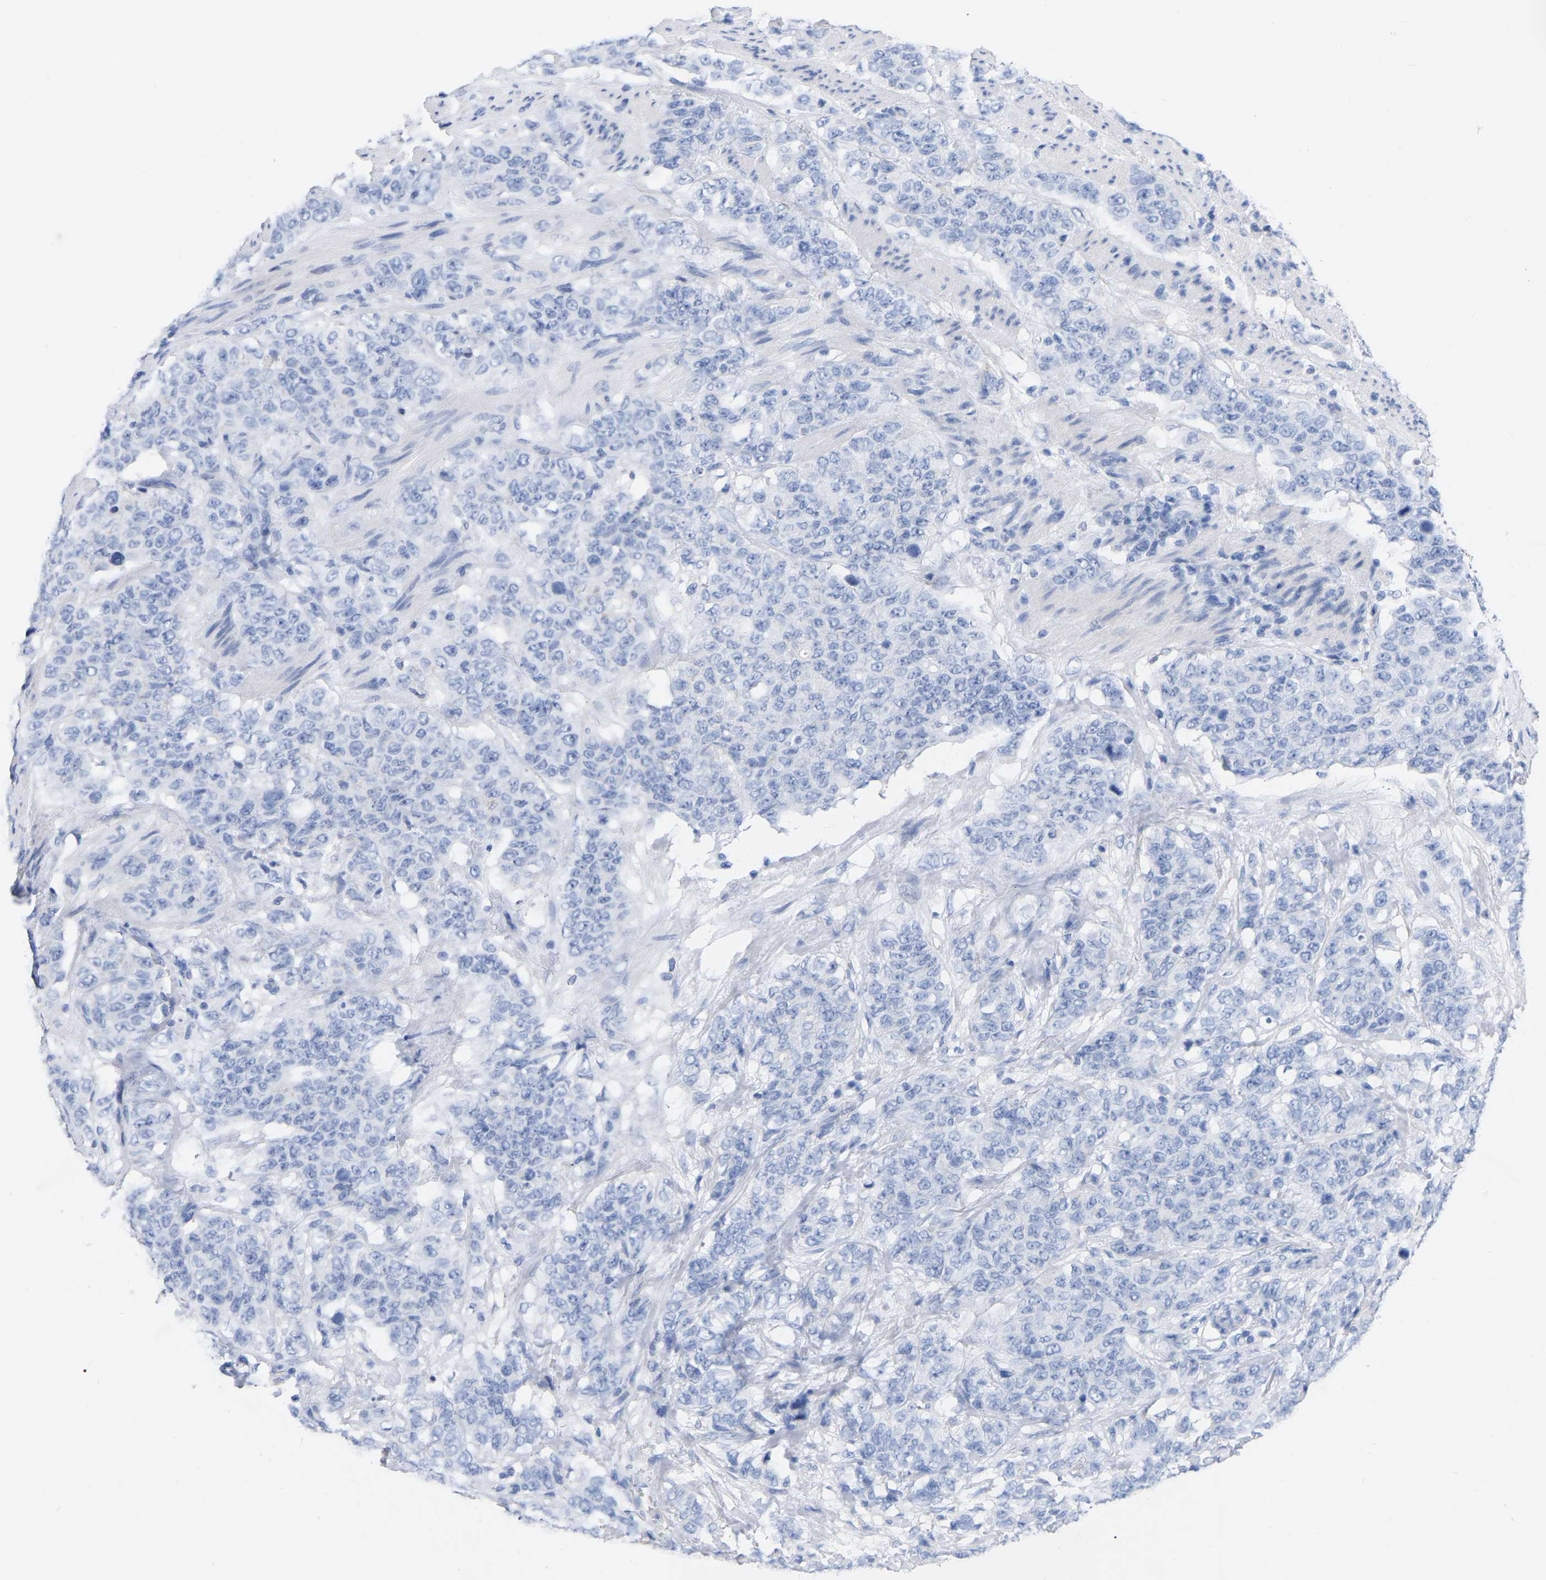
{"staining": {"intensity": "negative", "quantity": "none", "location": "none"}, "tissue": "stomach cancer", "cell_type": "Tumor cells", "image_type": "cancer", "snomed": [{"axis": "morphology", "description": "Adenocarcinoma, NOS"}, {"axis": "topography", "description": "Stomach"}], "caption": "This is a image of immunohistochemistry staining of stomach cancer, which shows no expression in tumor cells.", "gene": "ZNF629", "patient": {"sex": "male", "age": 48}}